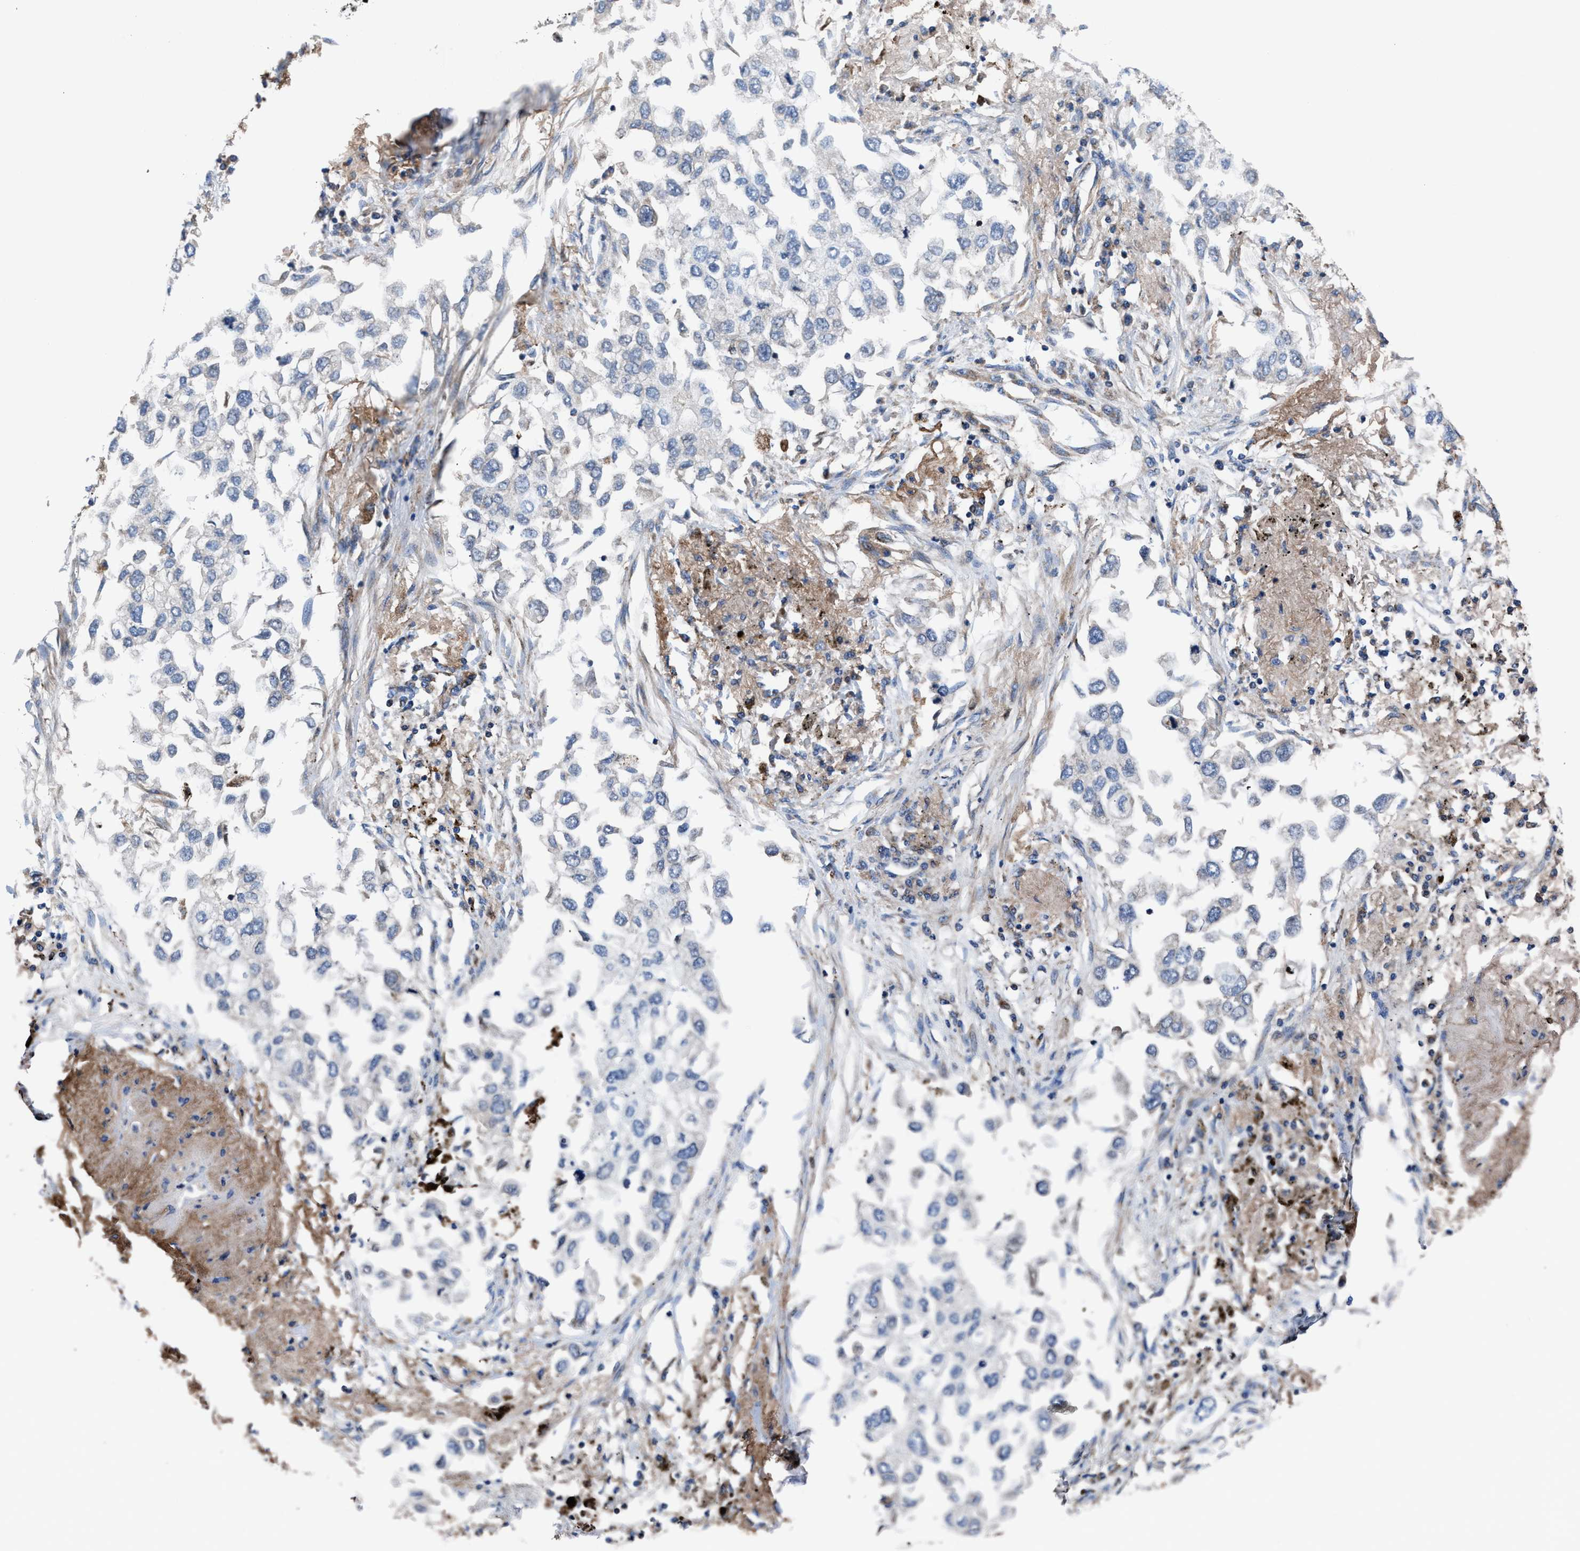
{"staining": {"intensity": "negative", "quantity": "none", "location": "none"}, "tissue": "lung cancer", "cell_type": "Tumor cells", "image_type": "cancer", "snomed": [{"axis": "morphology", "description": "Inflammation, NOS"}, {"axis": "morphology", "description": "Adenocarcinoma, NOS"}, {"axis": "topography", "description": "Lung"}], "caption": "This histopathology image is of lung cancer stained with immunohistochemistry (IHC) to label a protein in brown with the nuclei are counter-stained blue. There is no staining in tumor cells. The staining is performed using DAB (3,3'-diaminobenzidine) brown chromogen with nuclei counter-stained in using hematoxylin.", "gene": "PRR15L", "patient": {"sex": "male", "age": 63}}